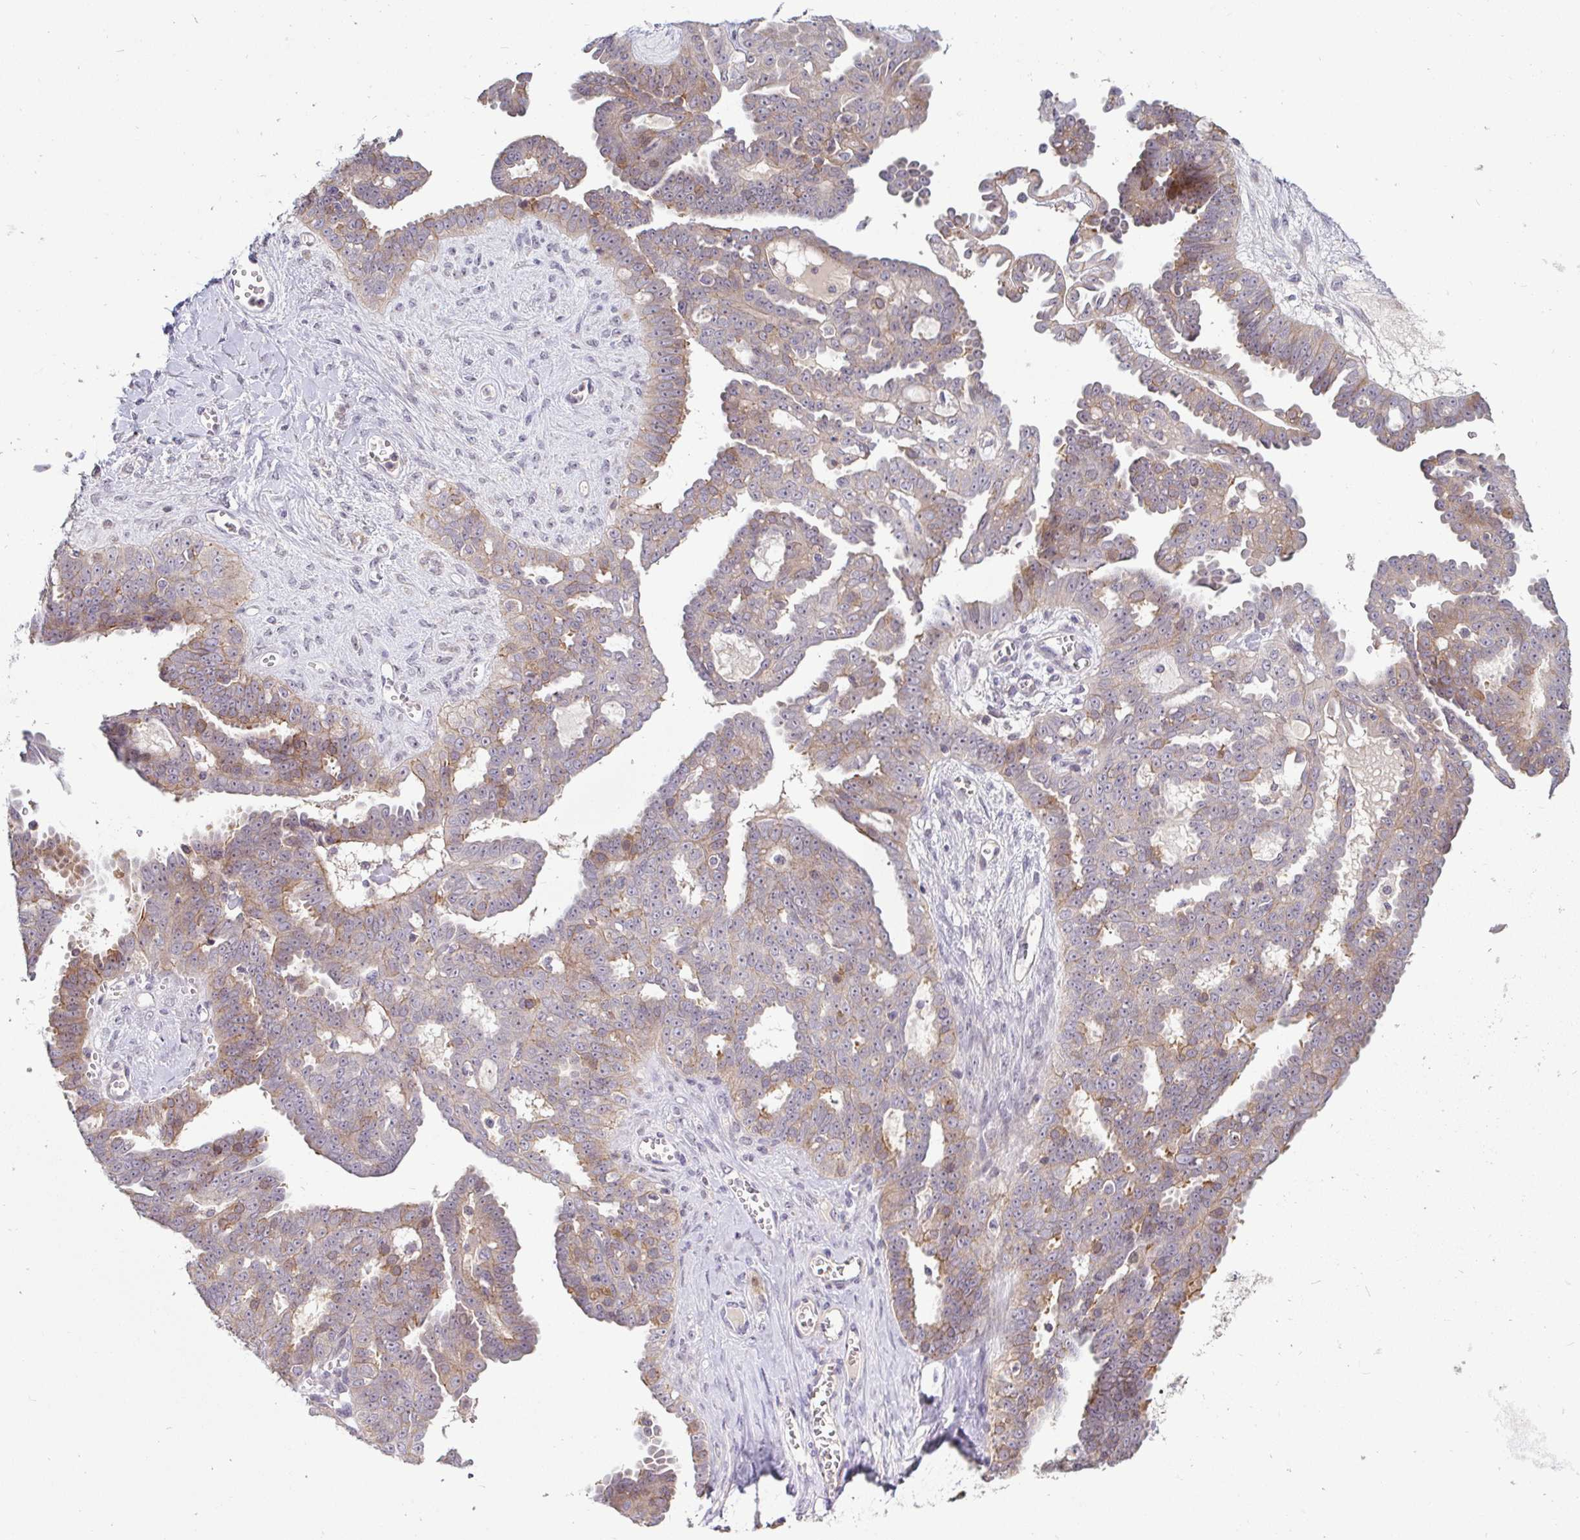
{"staining": {"intensity": "moderate", "quantity": "25%-75%", "location": "cytoplasmic/membranous"}, "tissue": "ovarian cancer", "cell_type": "Tumor cells", "image_type": "cancer", "snomed": [{"axis": "morphology", "description": "Cystadenocarcinoma, serous, NOS"}, {"axis": "topography", "description": "Ovary"}], "caption": "Protein staining demonstrates moderate cytoplasmic/membranous staining in about 25%-75% of tumor cells in serous cystadenocarcinoma (ovarian).", "gene": "GSTM1", "patient": {"sex": "female", "age": 71}}